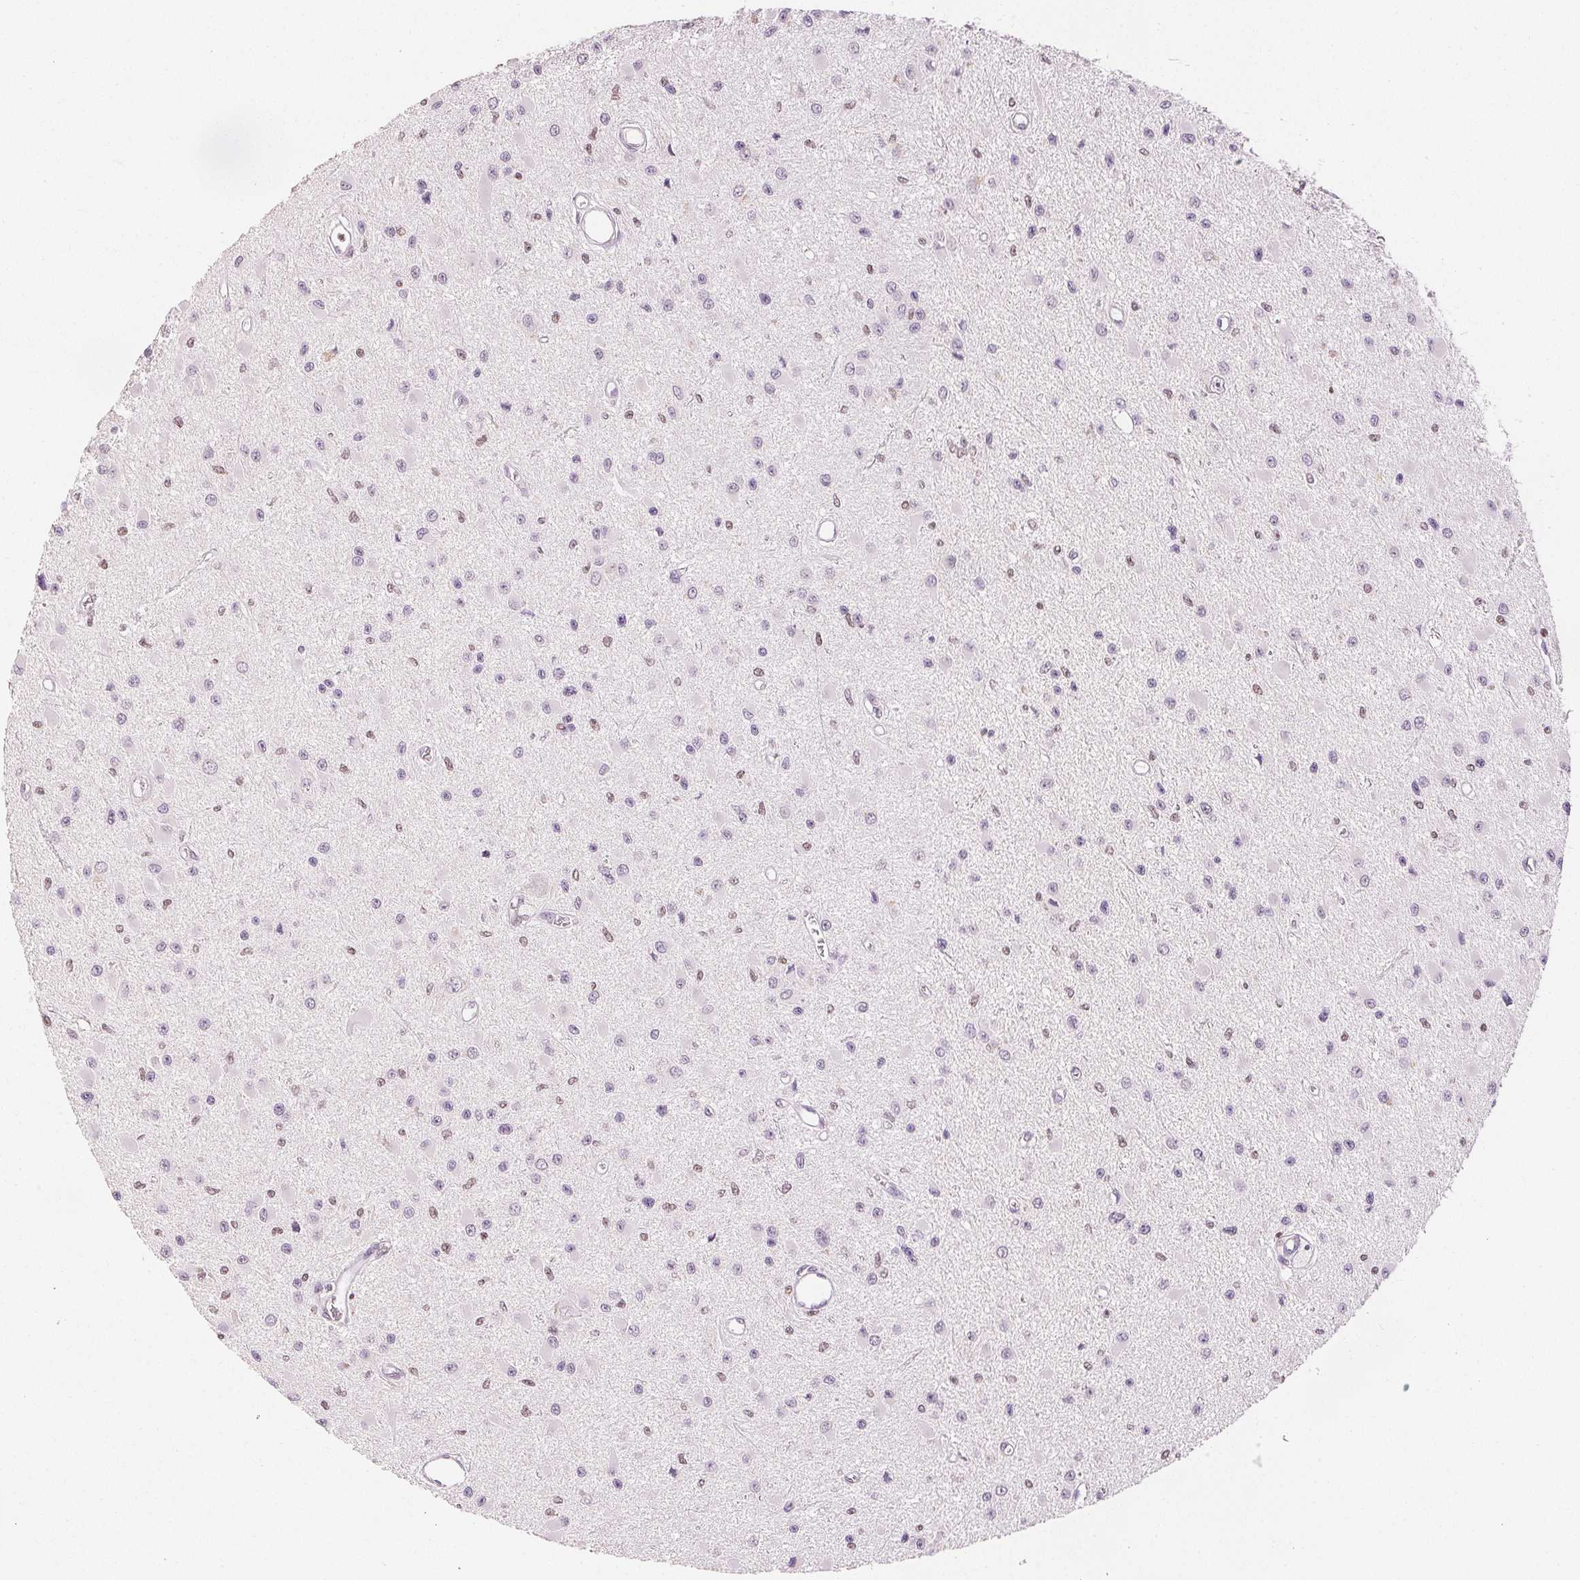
{"staining": {"intensity": "negative", "quantity": "none", "location": "none"}, "tissue": "glioma", "cell_type": "Tumor cells", "image_type": "cancer", "snomed": [{"axis": "morphology", "description": "Glioma, malignant, High grade"}, {"axis": "topography", "description": "Brain"}], "caption": "This micrograph is of glioma stained with immunohistochemistry (IHC) to label a protein in brown with the nuclei are counter-stained blue. There is no positivity in tumor cells.", "gene": "RUNX2", "patient": {"sex": "male", "age": 54}}